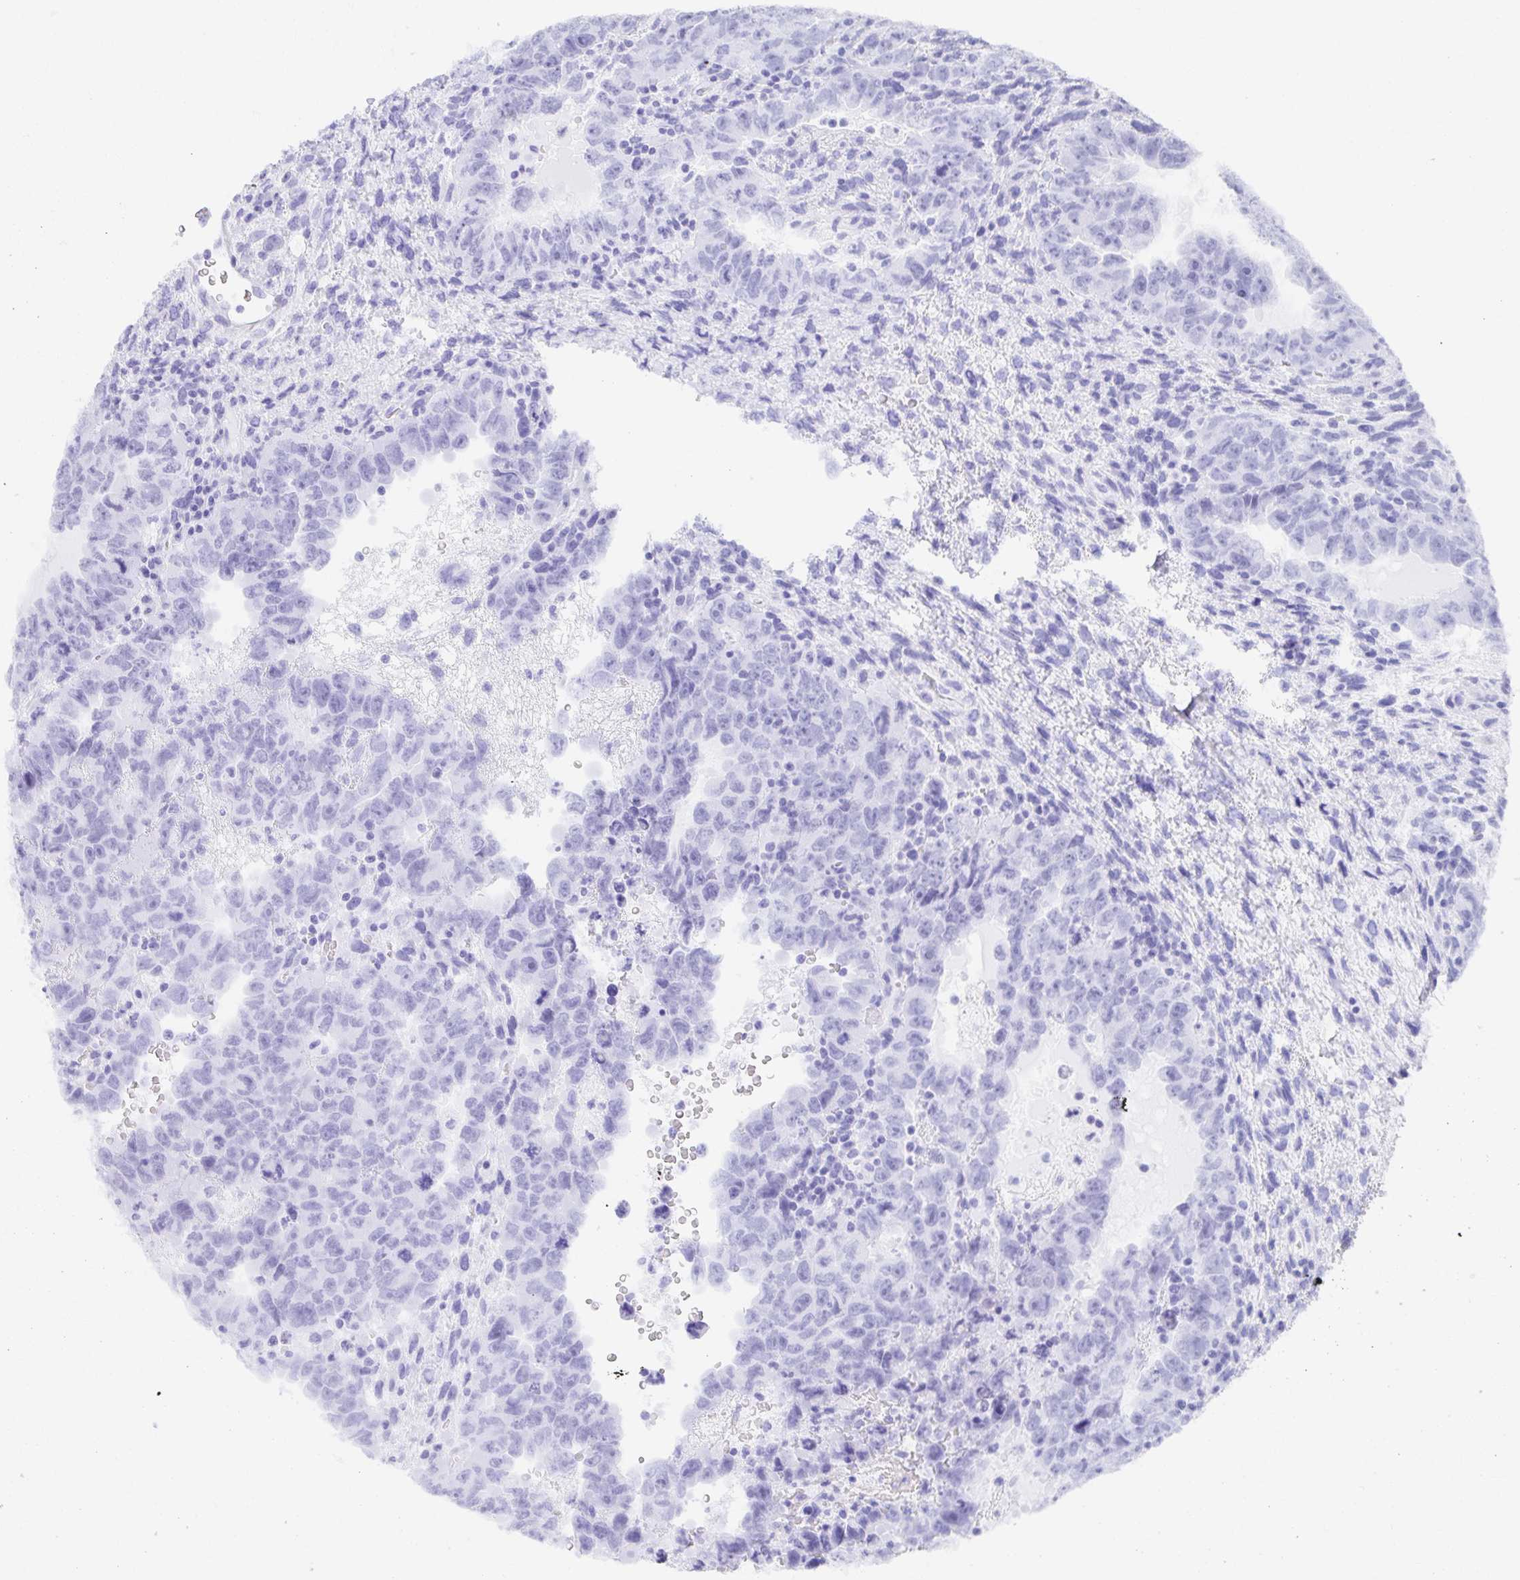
{"staining": {"intensity": "negative", "quantity": "none", "location": "none"}, "tissue": "testis cancer", "cell_type": "Tumor cells", "image_type": "cancer", "snomed": [{"axis": "morphology", "description": "Carcinoma, Embryonal, NOS"}, {"axis": "topography", "description": "Testis"}], "caption": "Tumor cells show no significant expression in testis embryonal carcinoma. Brightfield microscopy of immunohistochemistry (IHC) stained with DAB (3,3'-diaminobenzidine) (brown) and hematoxylin (blue), captured at high magnification.", "gene": "CHAT", "patient": {"sex": "male", "age": 24}}